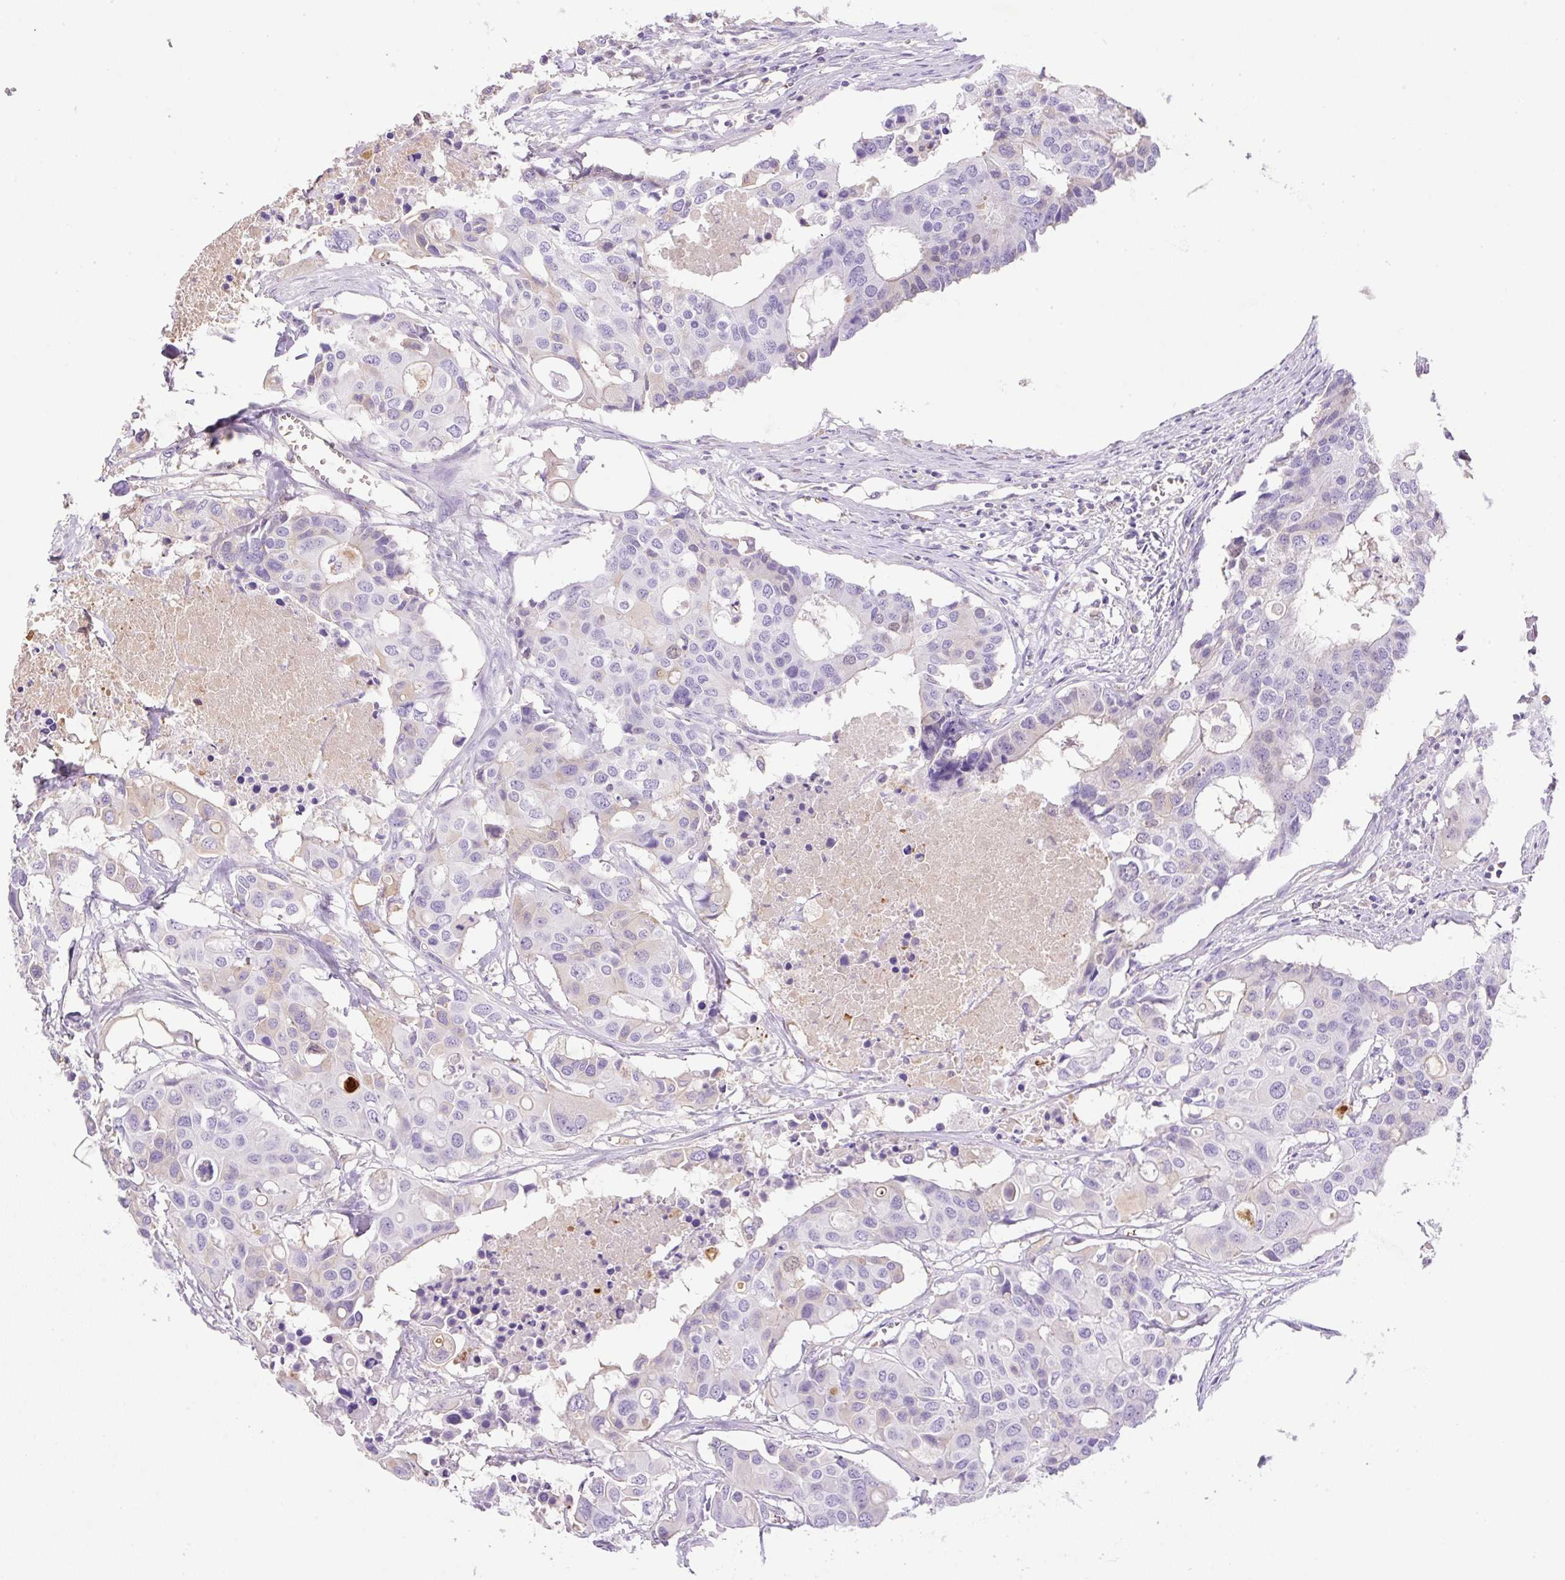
{"staining": {"intensity": "weak", "quantity": "<25%", "location": "cytoplasmic/membranous,nuclear"}, "tissue": "colorectal cancer", "cell_type": "Tumor cells", "image_type": "cancer", "snomed": [{"axis": "morphology", "description": "Adenocarcinoma, NOS"}, {"axis": "topography", "description": "Colon"}], "caption": "Immunohistochemistry (IHC) of human colorectal cancer (adenocarcinoma) shows no positivity in tumor cells. (DAB immunohistochemistry (IHC) visualized using brightfield microscopy, high magnification).", "gene": "TDRD15", "patient": {"sex": "male", "age": 77}}